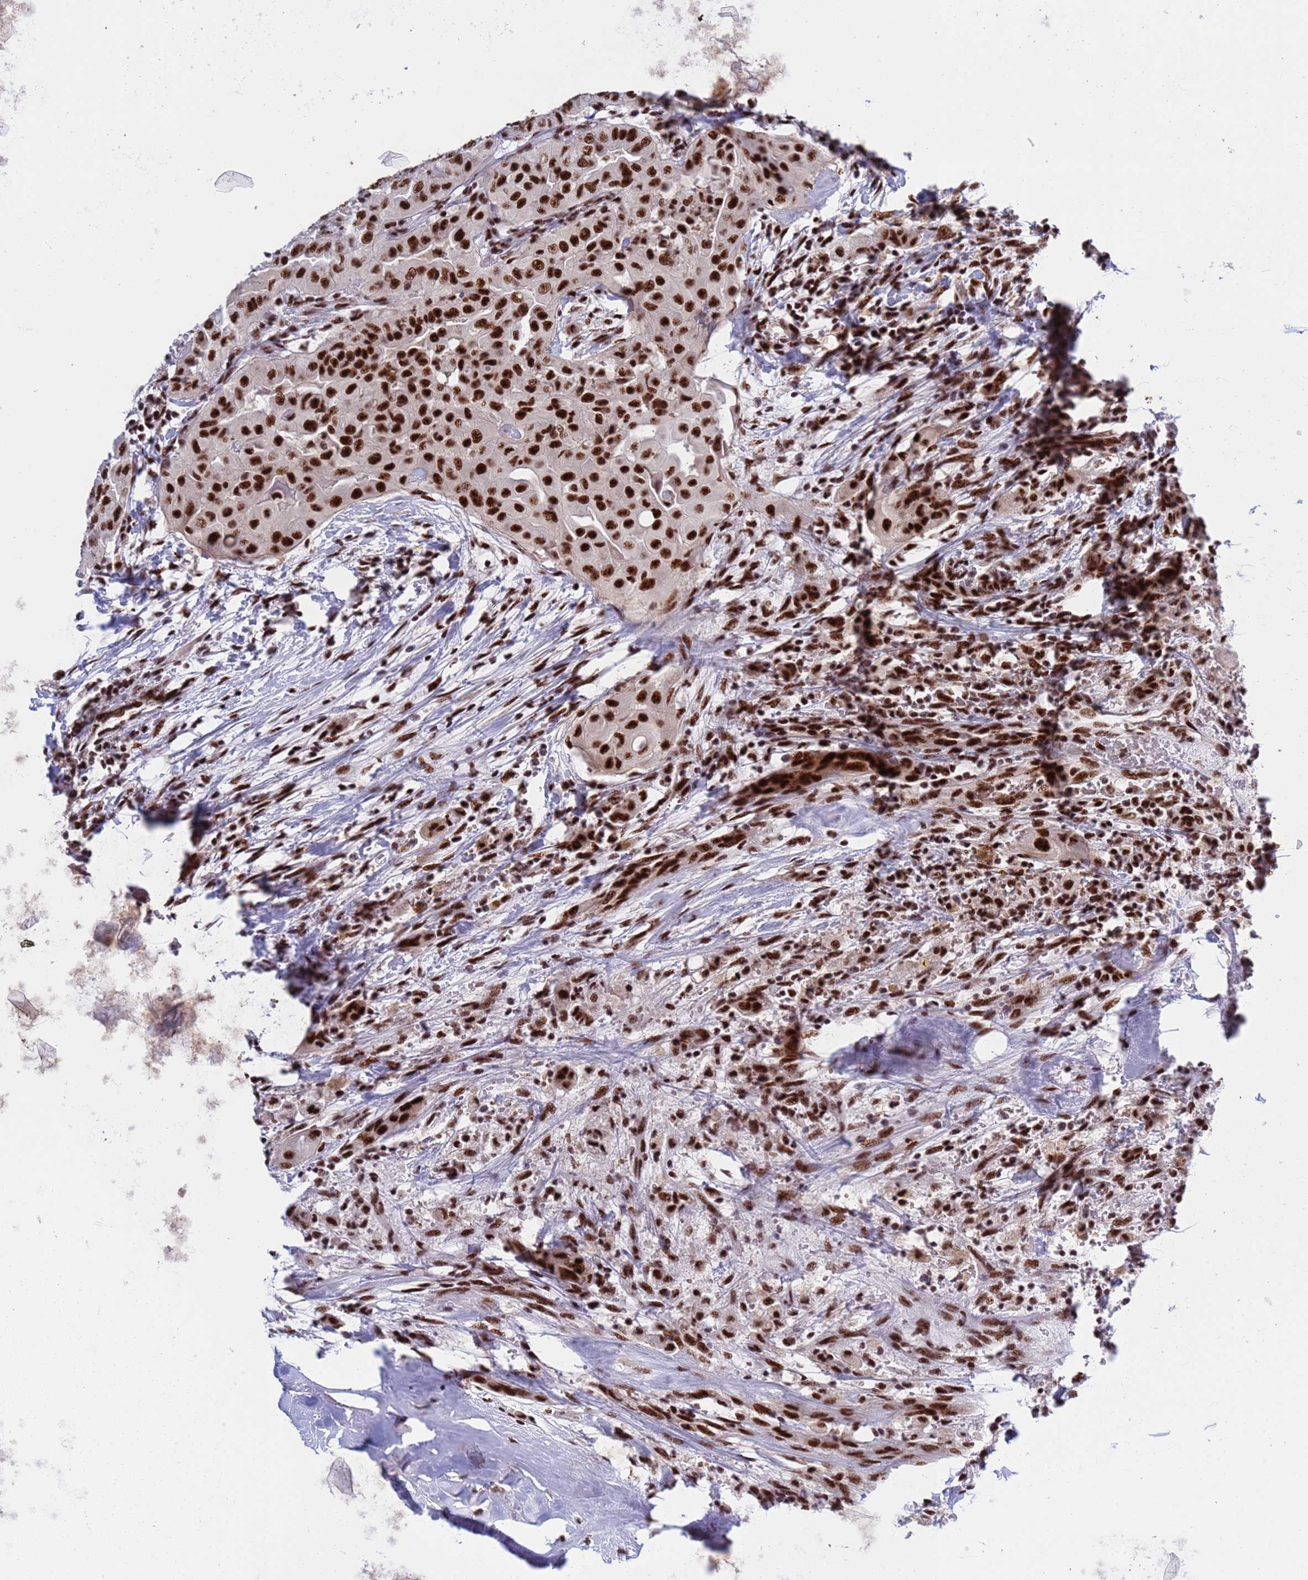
{"staining": {"intensity": "strong", "quantity": ">75%", "location": "nuclear"}, "tissue": "thyroid cancer", "cell_type": "Tumor cells", "image_type": "cancer", "snomed": [{"axis": "morphology", "description": "Papillary adenocarcinoma, NOS"}, {"axis": "topography", "description": "Thyroid gland"}], "caption": "This is an image of IHC staining of papillary adenocarcinoma (thyroid), which shows strong positivity in the nuclear of tumor cells.", "gene": "THOC2", "patient": {"sex": "female", "age": 59}}